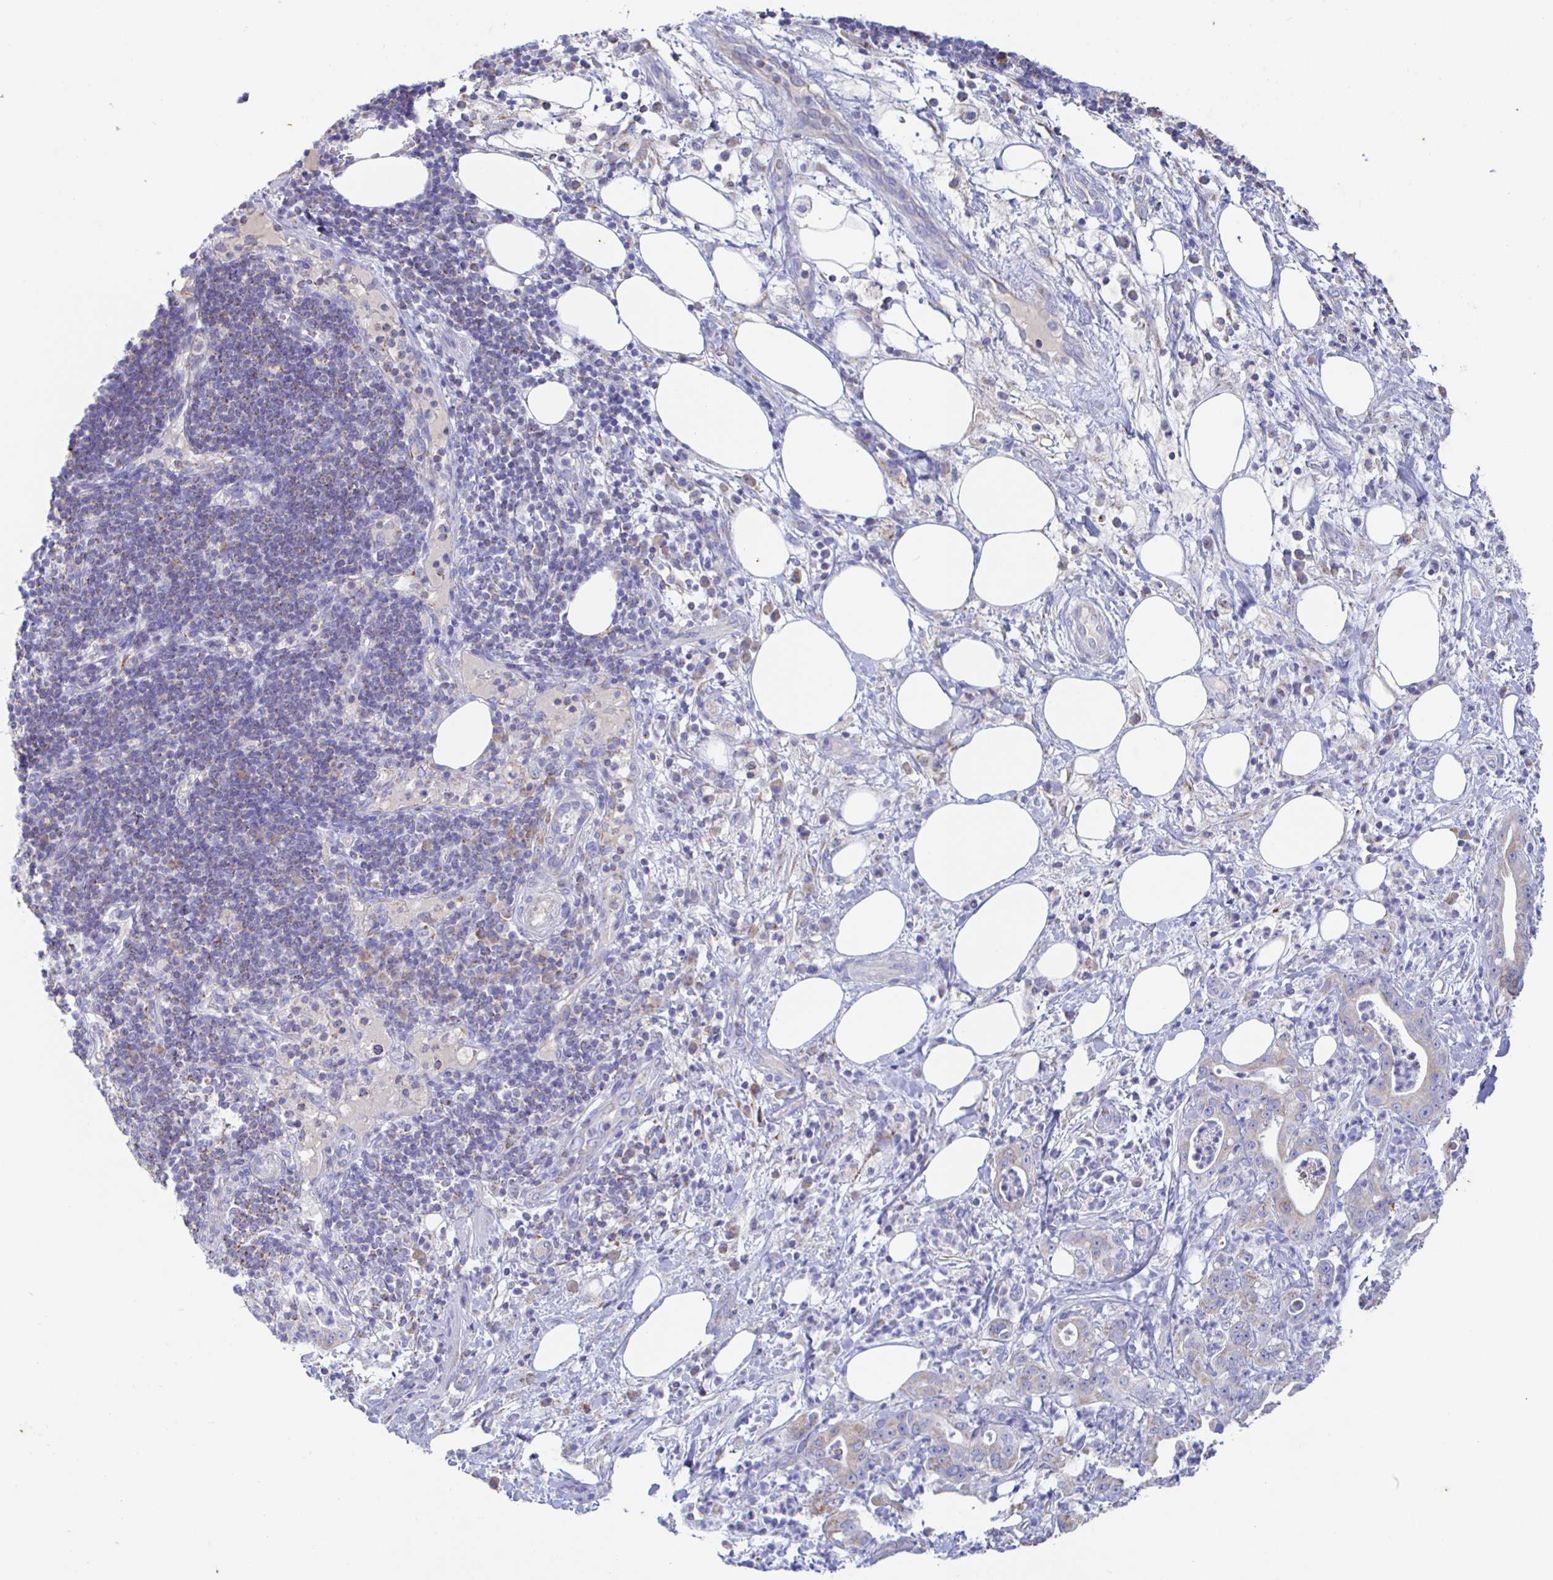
{"staining": {"intensity": "weak", "quantity": "<25%", "location": "cytoplasmic/membranous"}, "tissue": "pancreatic cancer", "cell_type": "Tumor cells", "image_type": "cancer", "snomed": [{"axis": "morphology", "description": "Adenocarcinoma, NOS"}, {"axis": "topography", "description": "Pancreas"}], "caption": "Immunohistochemistry (IHC) of pancreatic cancer exhibits no expression in tumor cells.", "gene": "SYNGR4", "patient": {"sex": "male", "age": 71}}